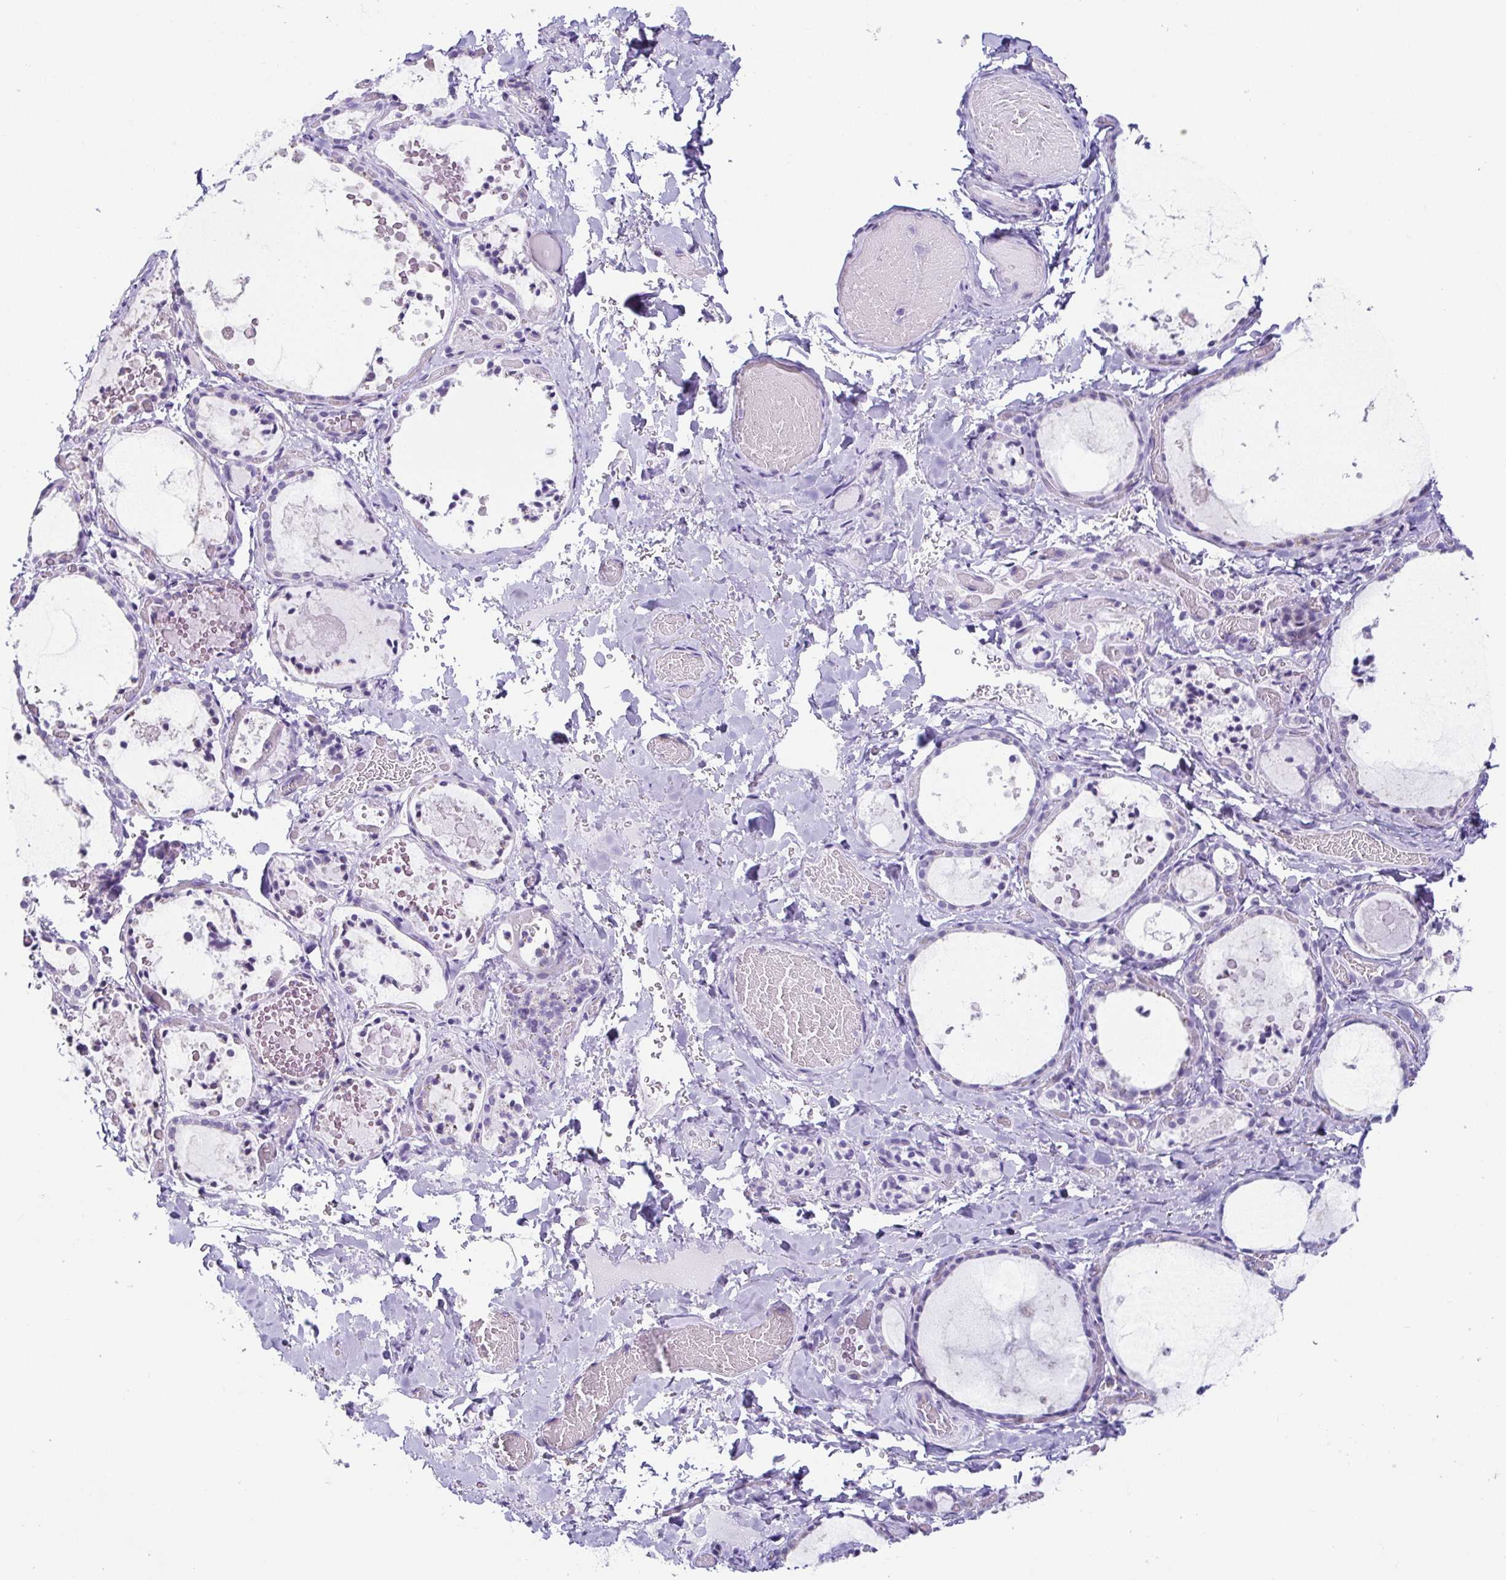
{"staining": {"intensity": "negative", "quantity": "none", "location": "none"}, "tissue": "thyroid gland", "cell_type": "Glandular cells", "image_type": "normal", "snomed": [{"axis": "morphology", "description": "Normal tissue, NOS"}, {"axis": "topography", "description": "Thyroid gland"}], "caption": "High power microscopy histopathology image of an immunohistochemistry histopathology image of benign thyroid gland, revealing no significant expression in glandular cells. Nuclei are stained in blue.", "gene": "ESX1", "patient": {"sex": "female", "age": 56}}